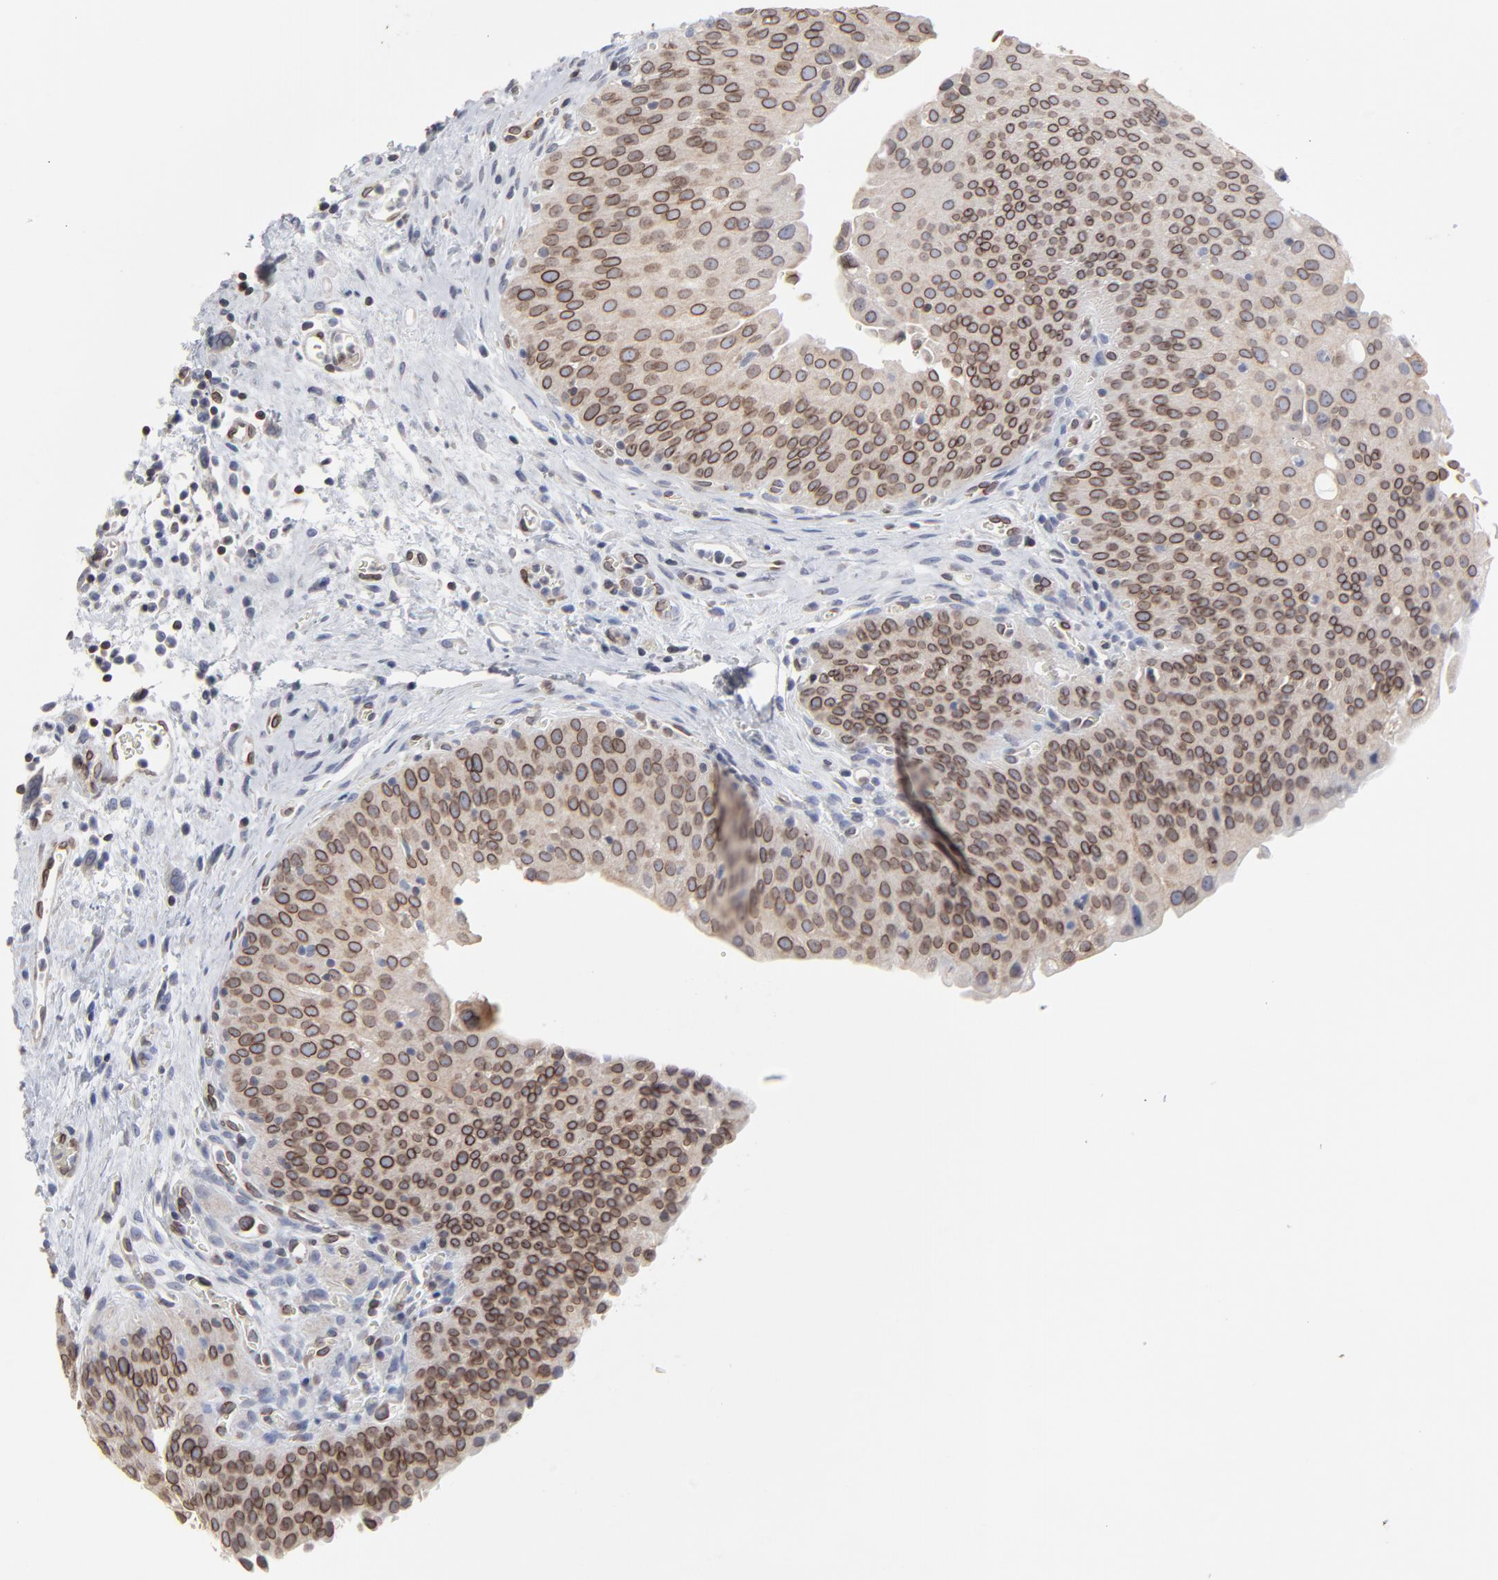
{"staining": {"intensity": "moderate", "quantity": ">75%", "location": "cytoplasmic/membranous,nuclear"}, "tissue": "urinary bladder", "cell_type": "Urothelial cells", "image_type": "normal", "snomed": [{"axis": "morphology", "description": "Normal tissue, NOS"}, {"axis": "morphology", "description": "Dysplasia, NOS"}, {"axis": "topography", "description": "Urinary bladder"}], "caption": "This micrograph reveals IHC staining of normal urinary bladder, with medium moderate cytoplasmic/membranous,nuclear staining in about >75% of urothelial cells.", "gene": "SYNE2", "patient": {"sex": "male", "age": 35}}